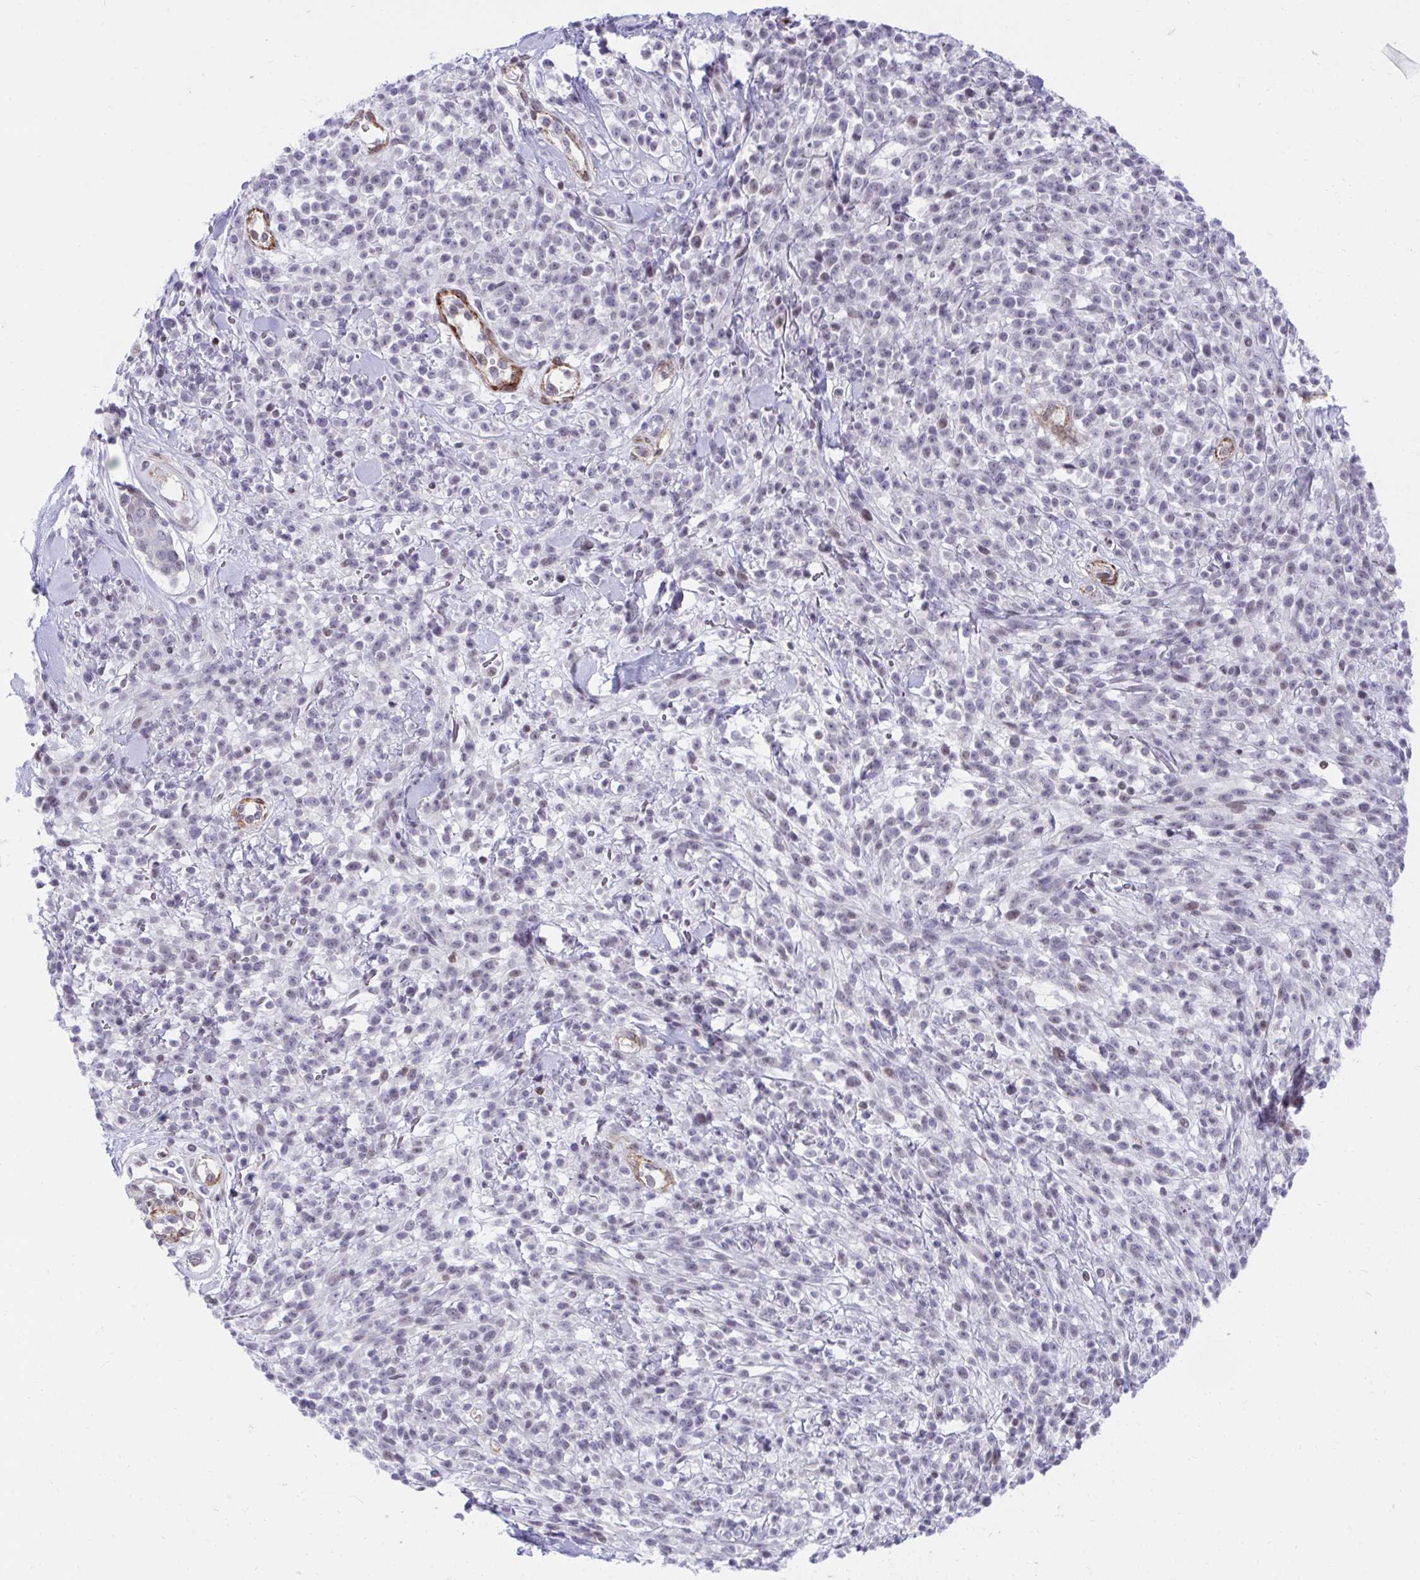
{"staining": {"intensity": "negative", "quantity": "none", "location": "none"}, "tissue": "melanoma", "cell_type": "Tumor cells", "image_type": "cancer", "snomed": [{"axis": "morphology", "description": "Malignant melanoma, NOS"}, {"axis": "topography", "description": "Skin"}, {"axis": "topography", "description": "Skin of trunk"}], "caption": "Immunohistochemistry of malignant melanoma shows no positivity in tumor cells. (DAB IHC visualized using brightfield microscopy, high magnification).", "gene": "KCNN4", "patient": {"sex": "male", "age": 74}}